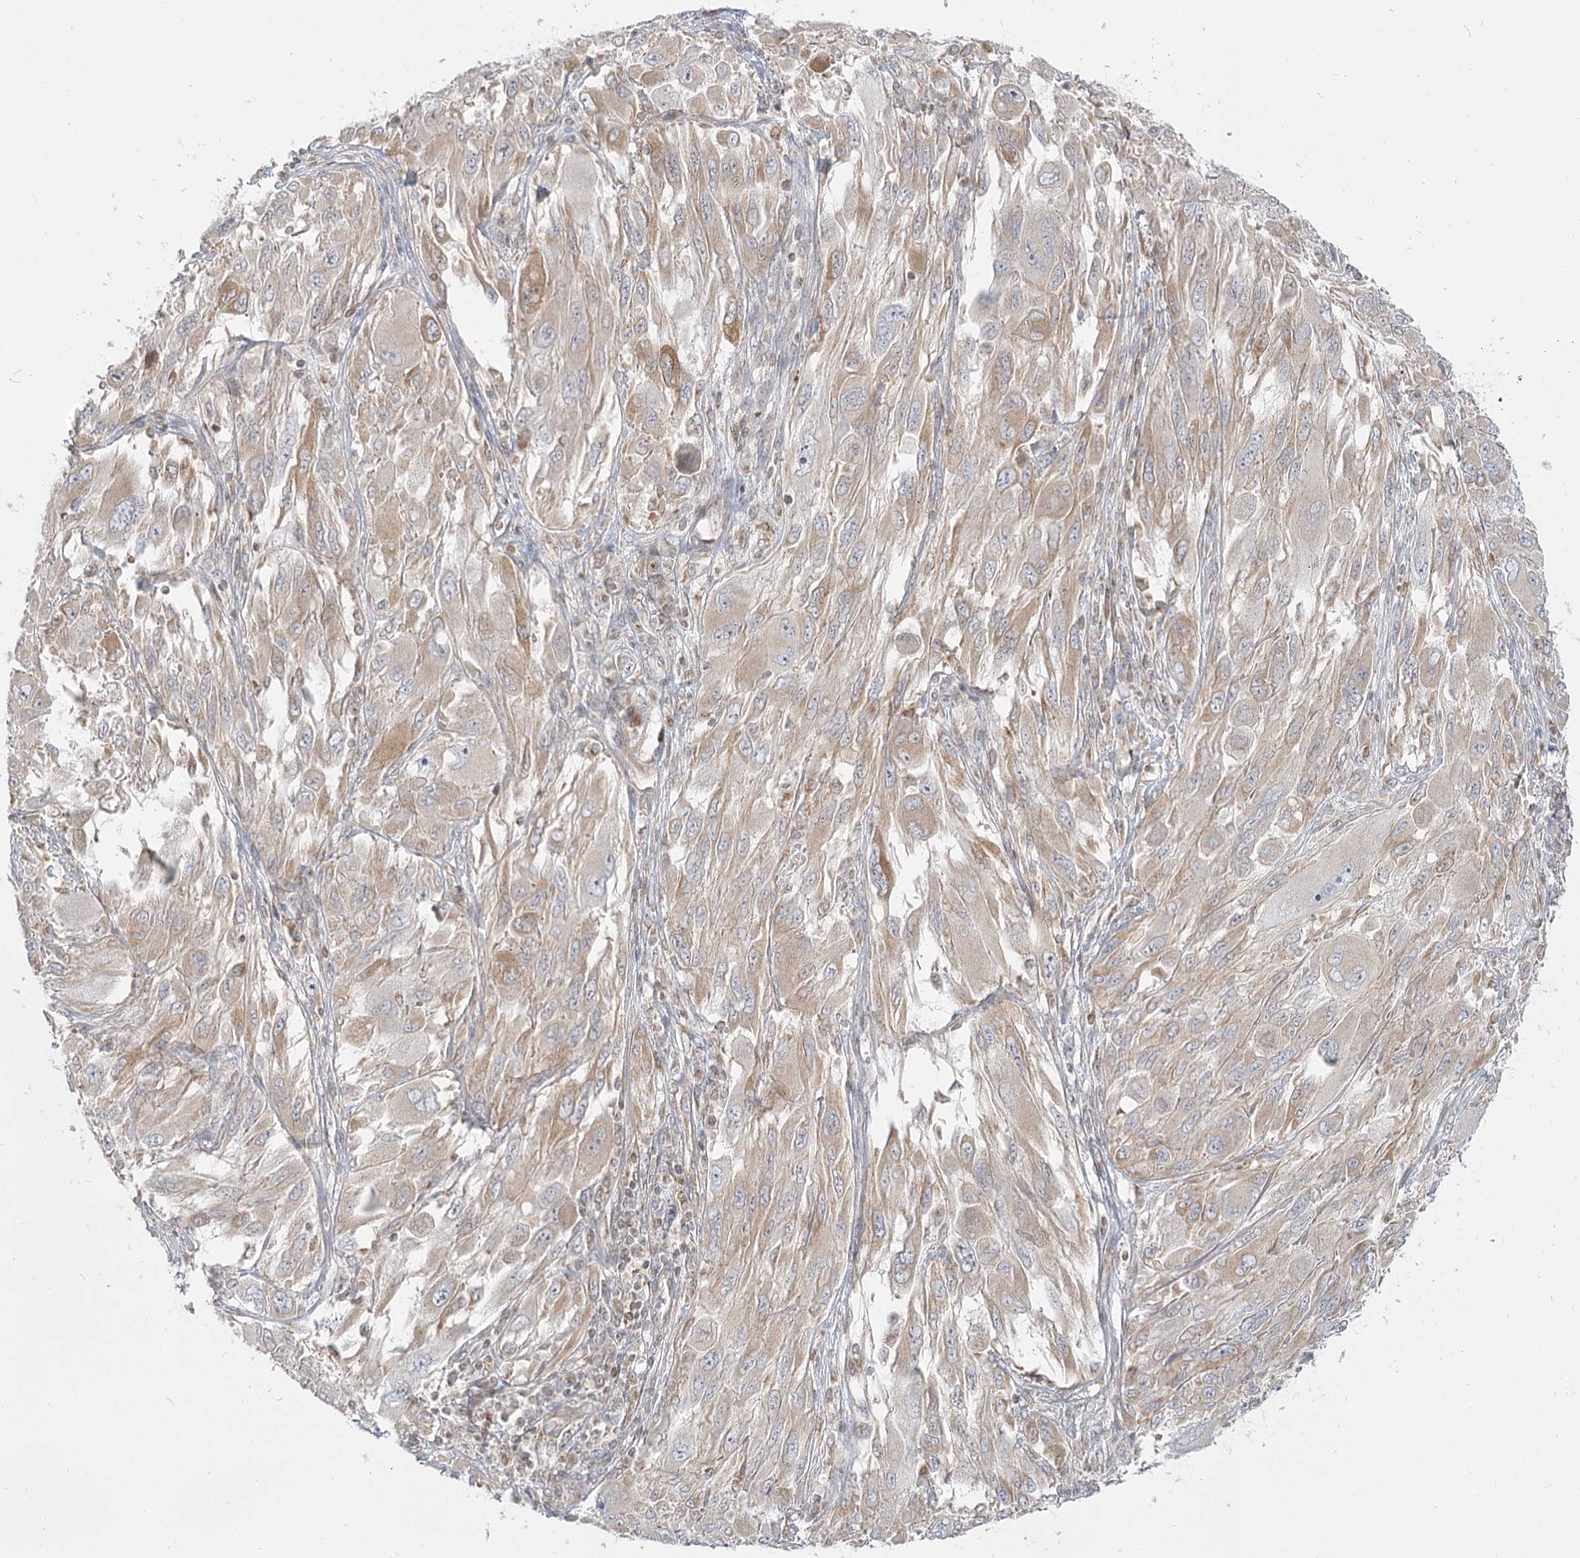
{"staining": {"intensity": "weak", "quantity": "25%-75%", "location": "cytoplasmic/membranous"}, "tissue": "melanoma", "cell_type": "Tumor cells", "image_type": "cancer", "snomed": [{"axis": "morphology", "description": "Malignant melanoma, NOS"}, {"axis": "topography", "description": "Skin"}], "caption": "A brown stain highlights weak cytoplasmic/membranous staining of a protein in human melanoma tumor cells. (Brightfield microscopy of DAB IHC at high magnification).", "gene": "MTMR3", "patient": {"sex": "female", "age": 91}}